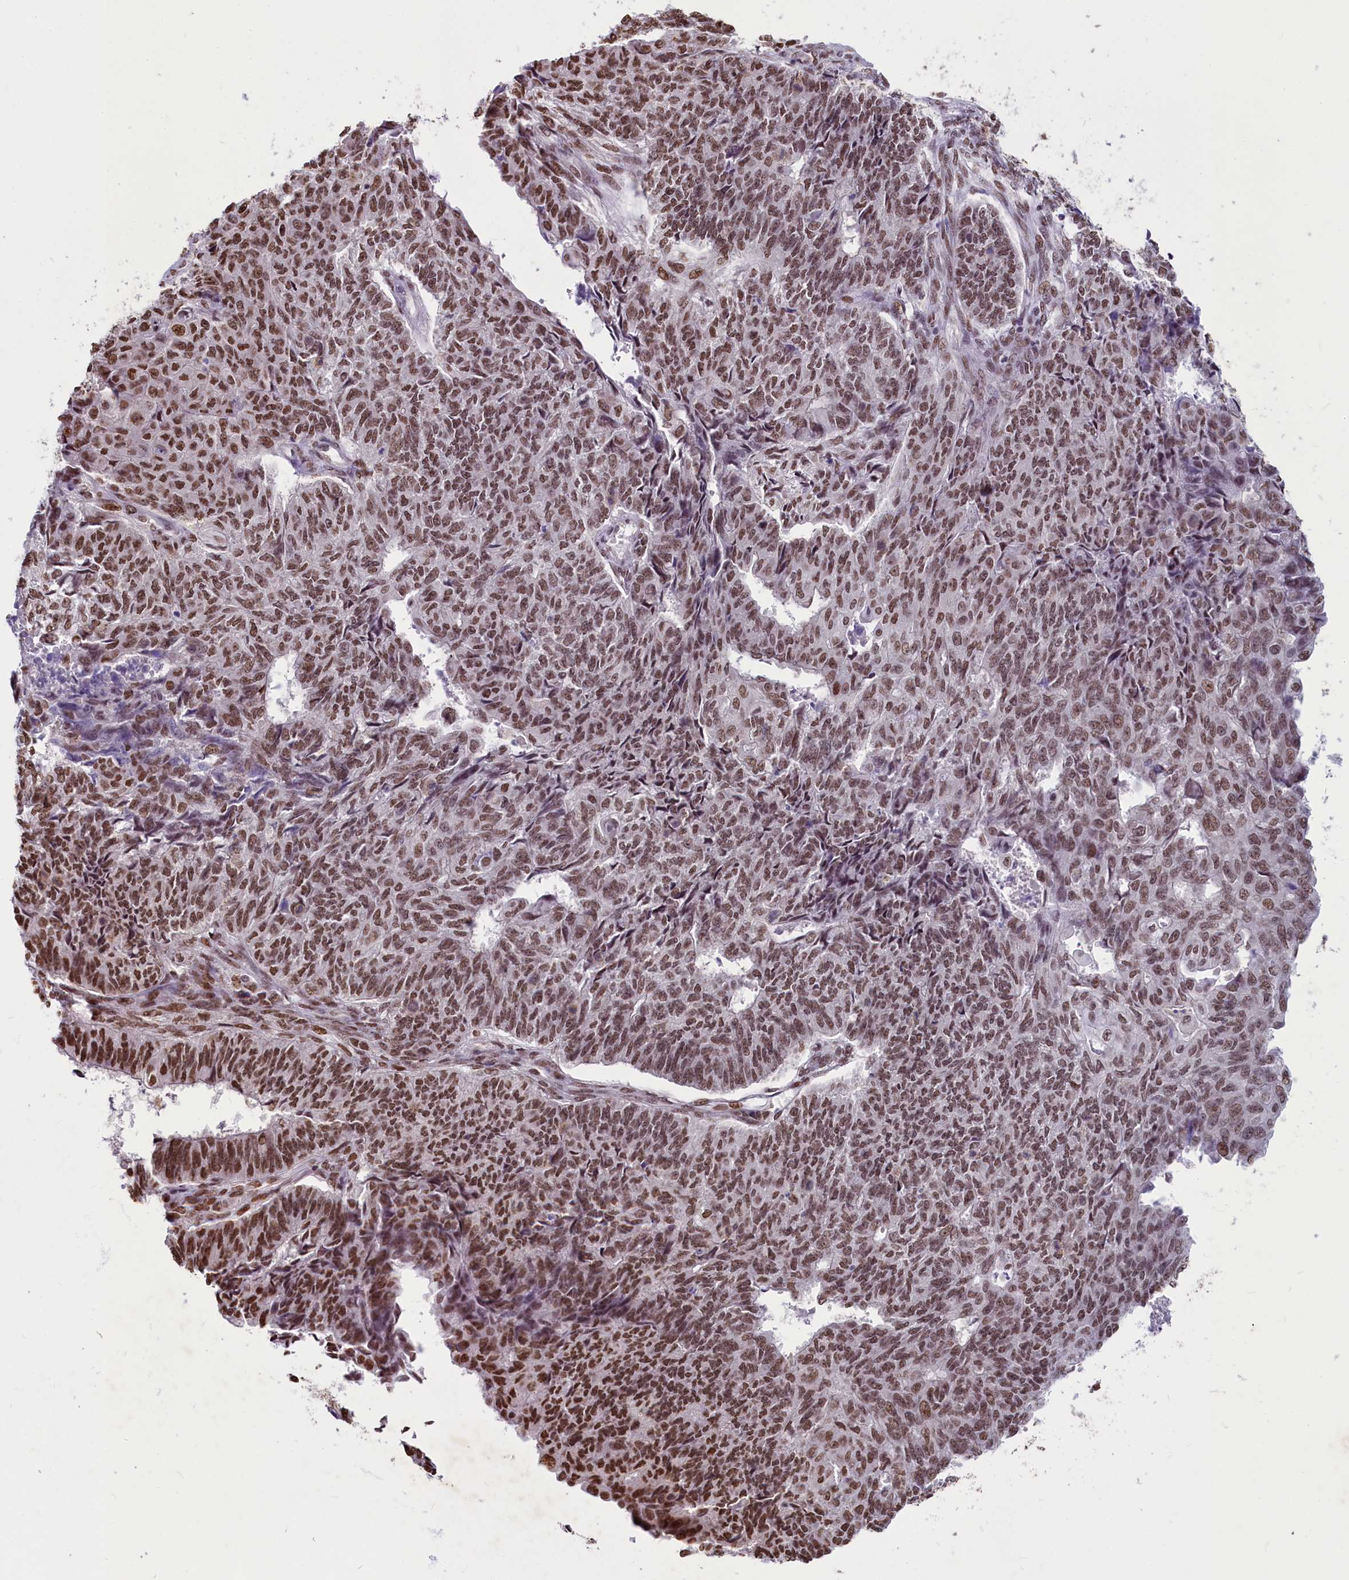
{"staining": {"intensity": "moderate", "quantity": ">75%", "location": "nuclear"}, "tissue": "endometrial cancer", "cell_type": "Tumor cells", "image_type": "cancer", "snomed": [{"axis": "morphology", "description": "Adenocarcinoma, NOS"}, {"axis": "topography", "description": "Endometrium"}], "caption": "This micrograph displays endometrial cancer stained with IHC to label a protein in brown. The nuclear of tumor cells show moderate positivity for the protein. Nuclei are counter-stained blue.", "gene": "PARPBP", "patient": {"sex": "female", "age": 32}}